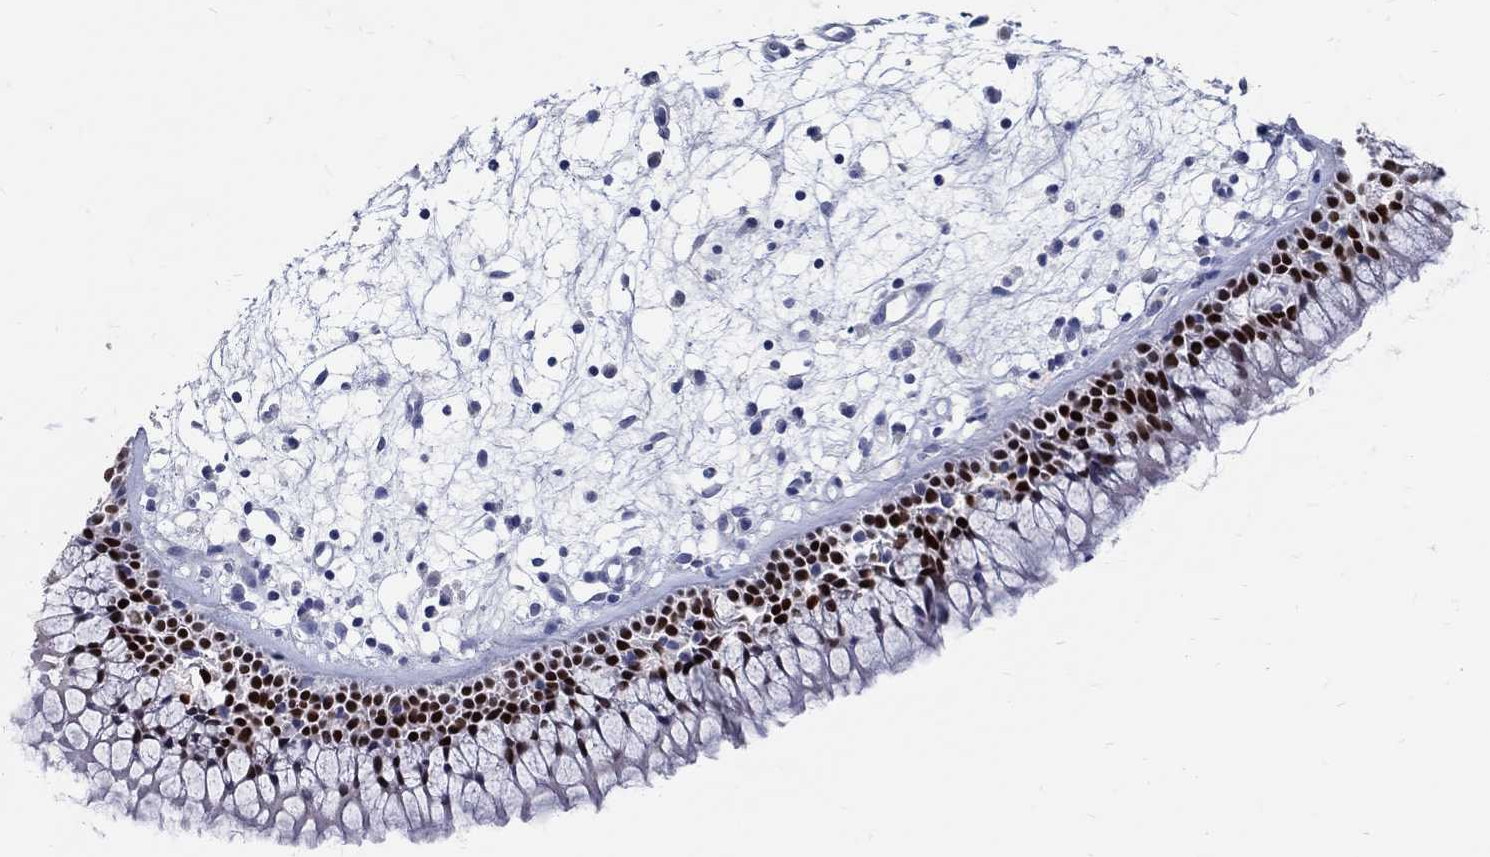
{"staining": {"intensity": "strong", "quantity": ">75%", "location": "nuclear"}, "tissue": "nasopharynx", "cell_type": "Respiratory epithelial cells", "image_type": "normal", "snomed": [{"axis": "morphology", "description": "Normal tissue, NOS"}, {"axis": "morphology", "description": "Polyp, NOS"}, {"axis": "topography", "description": "Nasopharynx"}], "caption": "Protein expression analysis of normal human nasopharynx reveals strong nuclear staining in about >75% of respiratory epithelial cells. (Brightfield microscopy of DAB IHC at high magnification).", "gene": "SOX2", "patient": {"sex": "female", "age": 56}}